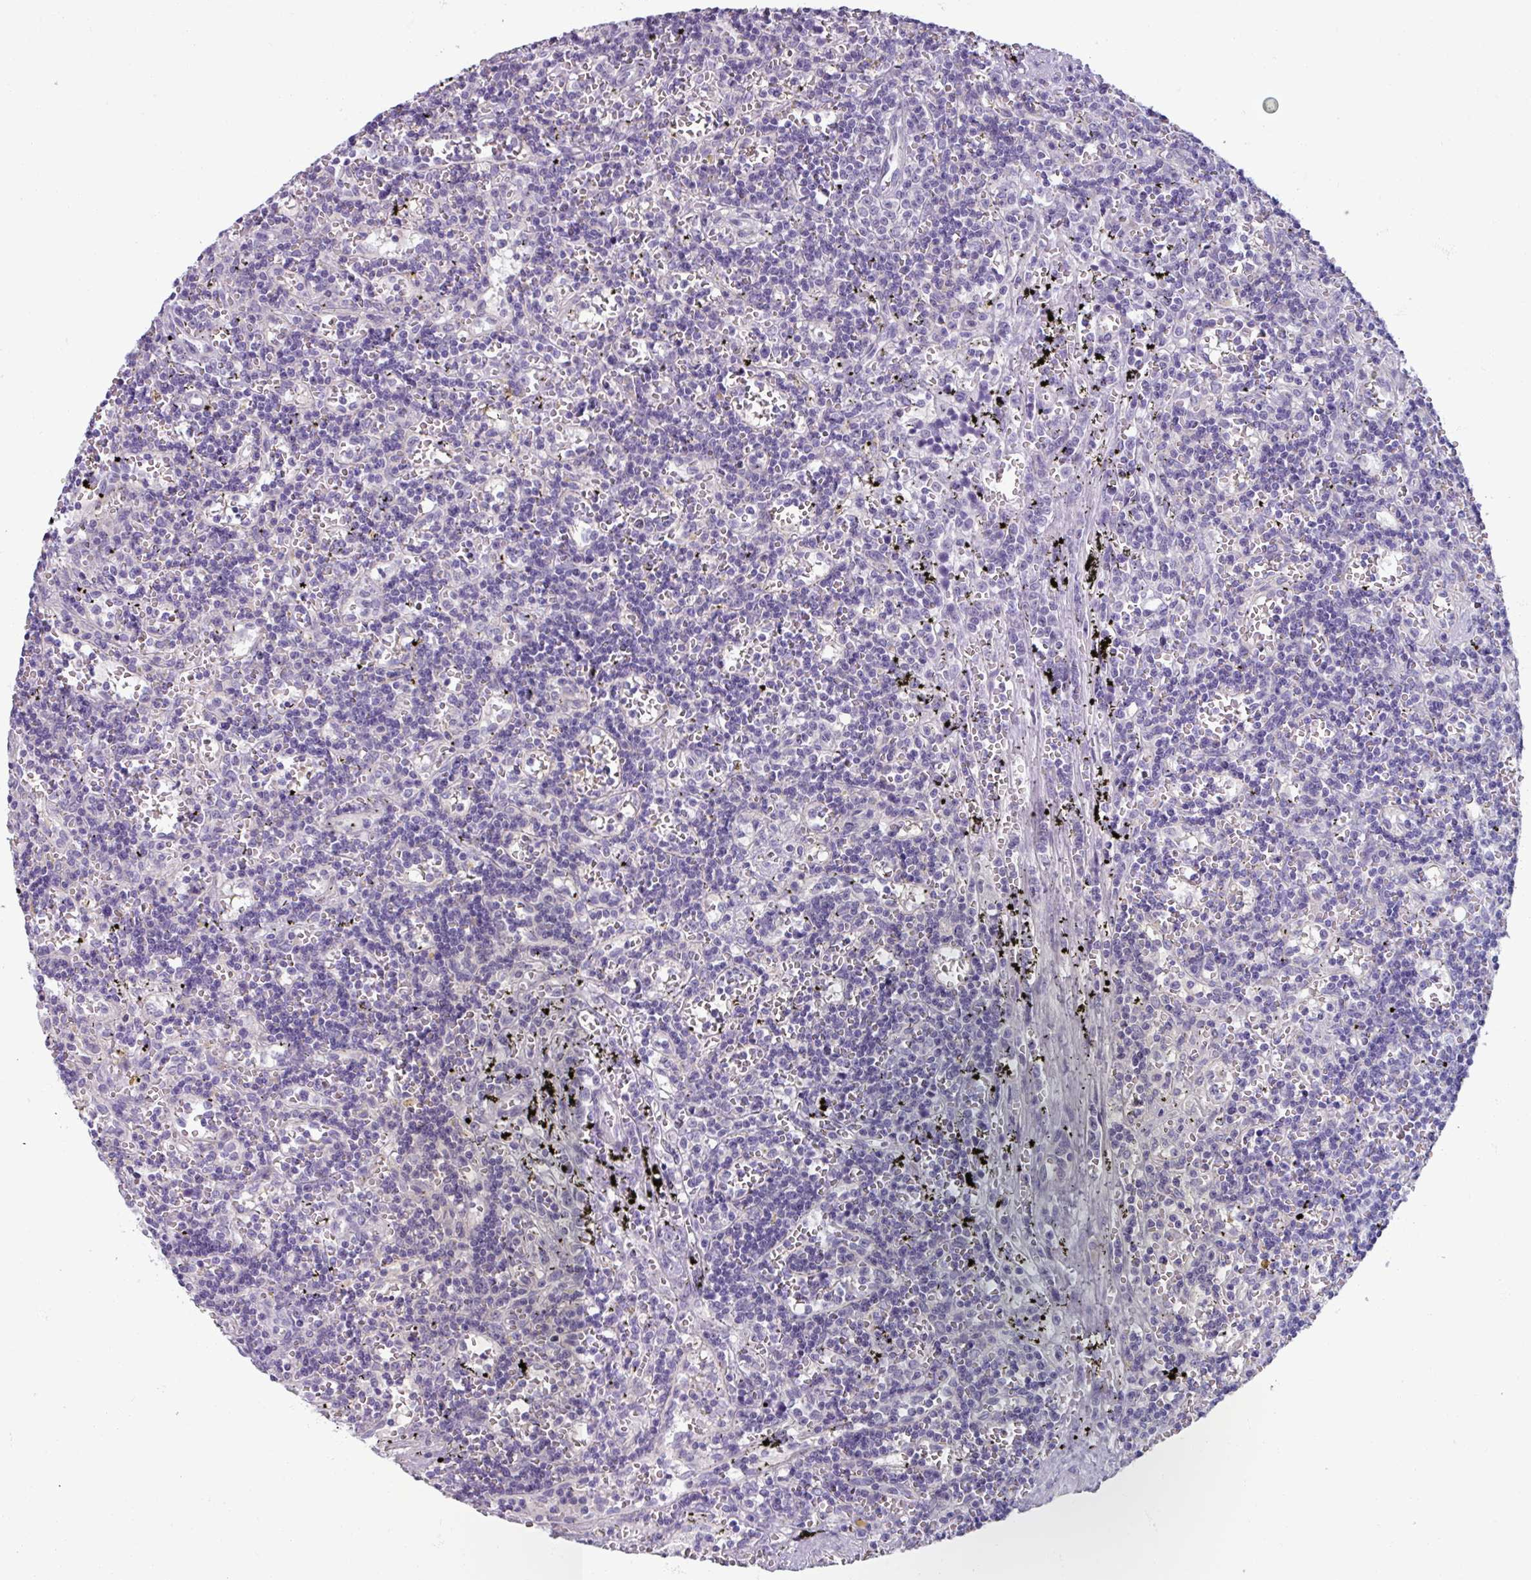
{"staining": {"intensity": "negative", "quantity": "none", "location": "none"}, "tissue": "lymphoma", "cell_type": "Tumor cells", "image_type": "cancer", "snomed": [{"axis": "morphology", "description": "Malignant lymphoma, non-Hodgkin's type, Low grade"}, {"axis": "topography", "description": "Spleen"}], "caption": "Immunohistochemistry photomicrograph of lymphoma stained for a protein (brown), which shows no staining in tumor cells. Nuclei are stained in blue.", "gene": "SMIM11", "patient": {"sex": "male", "age": 60}}